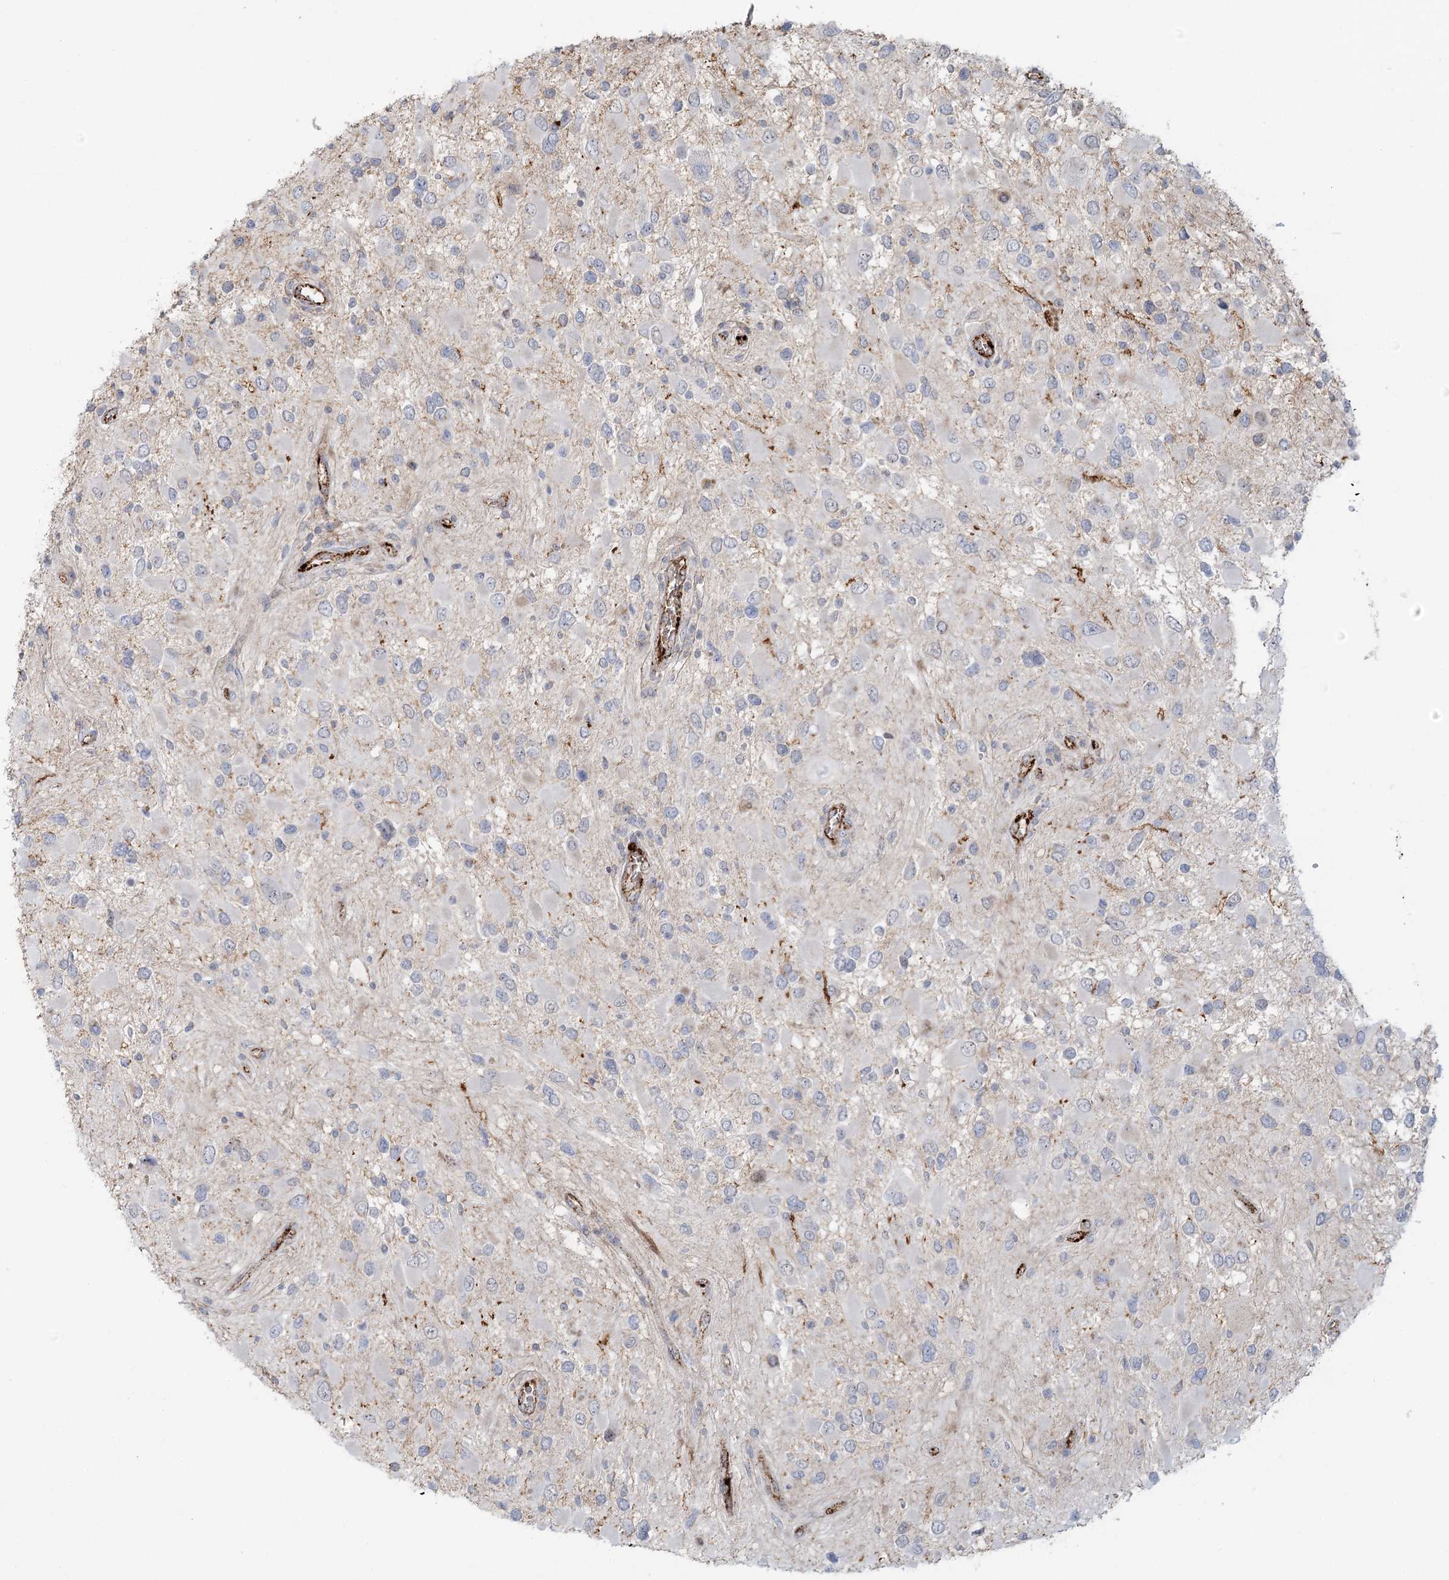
{"staining": {"intensity": "negative", "quantity": "none", "location": "none"}, "tissue": "glioma", "cell_type": "Tumor cells", "image_type": "cancer", "snomed": [{"axis": "morphology", "description": "Glioma, malignant, High grade"}, {"axis": "topography", "description": "Brain"}], "caption": "The histopathology image displays no significant positivity in tumor cells of malignant glioma (high-grade). (Stains: DAB (3,3'-diaminobenzidine) immunohistochemistry with hematoxylin counter stain, Microscopy: brightfield microscopy at high magnification).", "gene": "KBTBD4", "patient": {"sex": "male", "age": 53}}